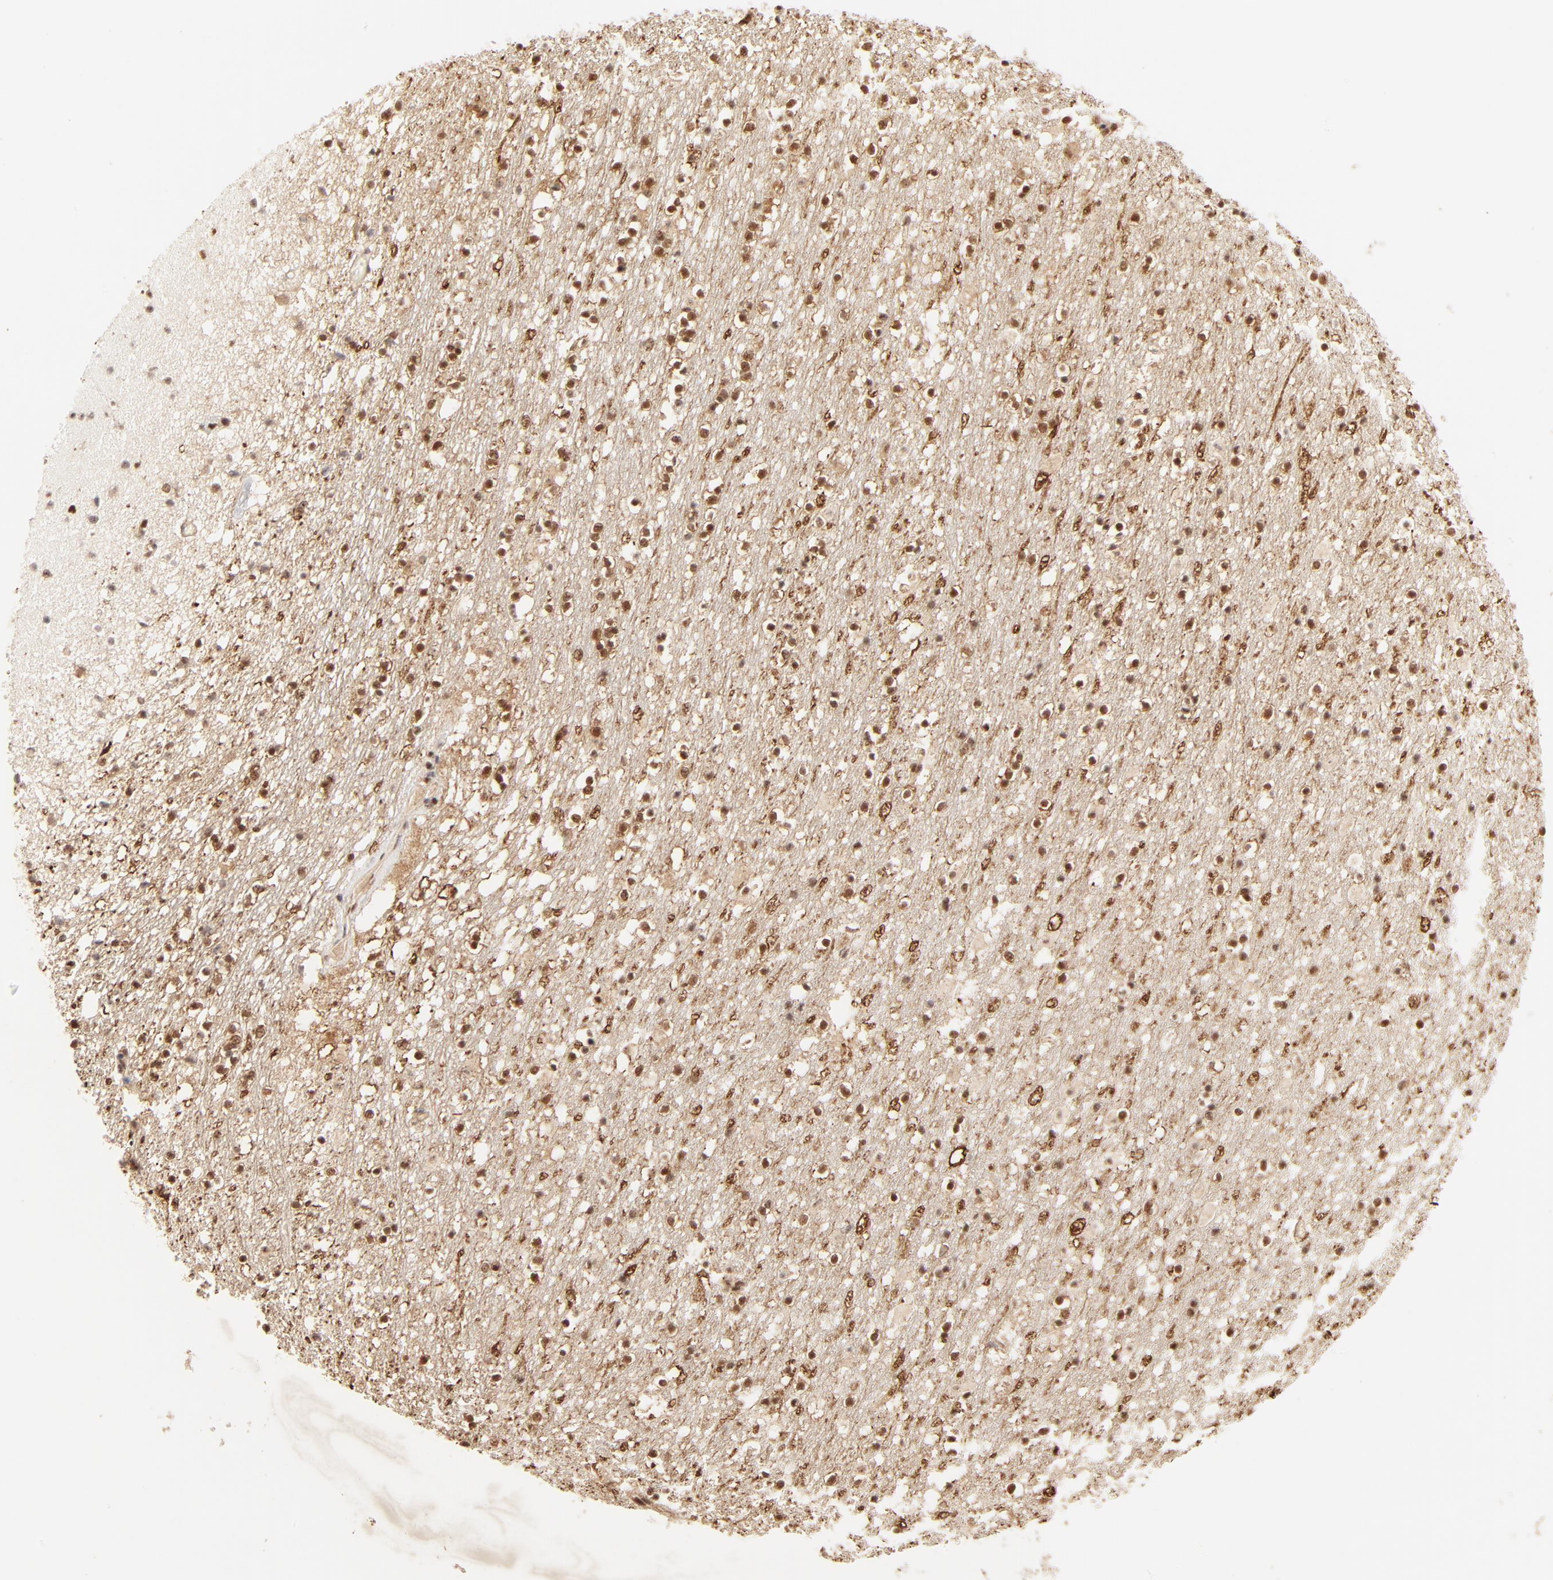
{"staining": {"intensity": "moderate", "quantity": "25%-75%", "location": "nuclear"}, "tissue": "caudate", "cell_type": "Glial cells", "image_type": "normal", "snomed": [{"axis": "morphology", "description": "Normal tissue, NOS"}, {"axis": "topography", "description": "Lateral ventricle wall"}], "caption": "DAB (3,3'-diaminobenzidine) immunohistochemical staining of normal caudate reveals moderate nuclear protein positivity in about 25%-75% of glial cells.", "gene": "FAM50A", "patient": {"sex": "male", "age": 45}}